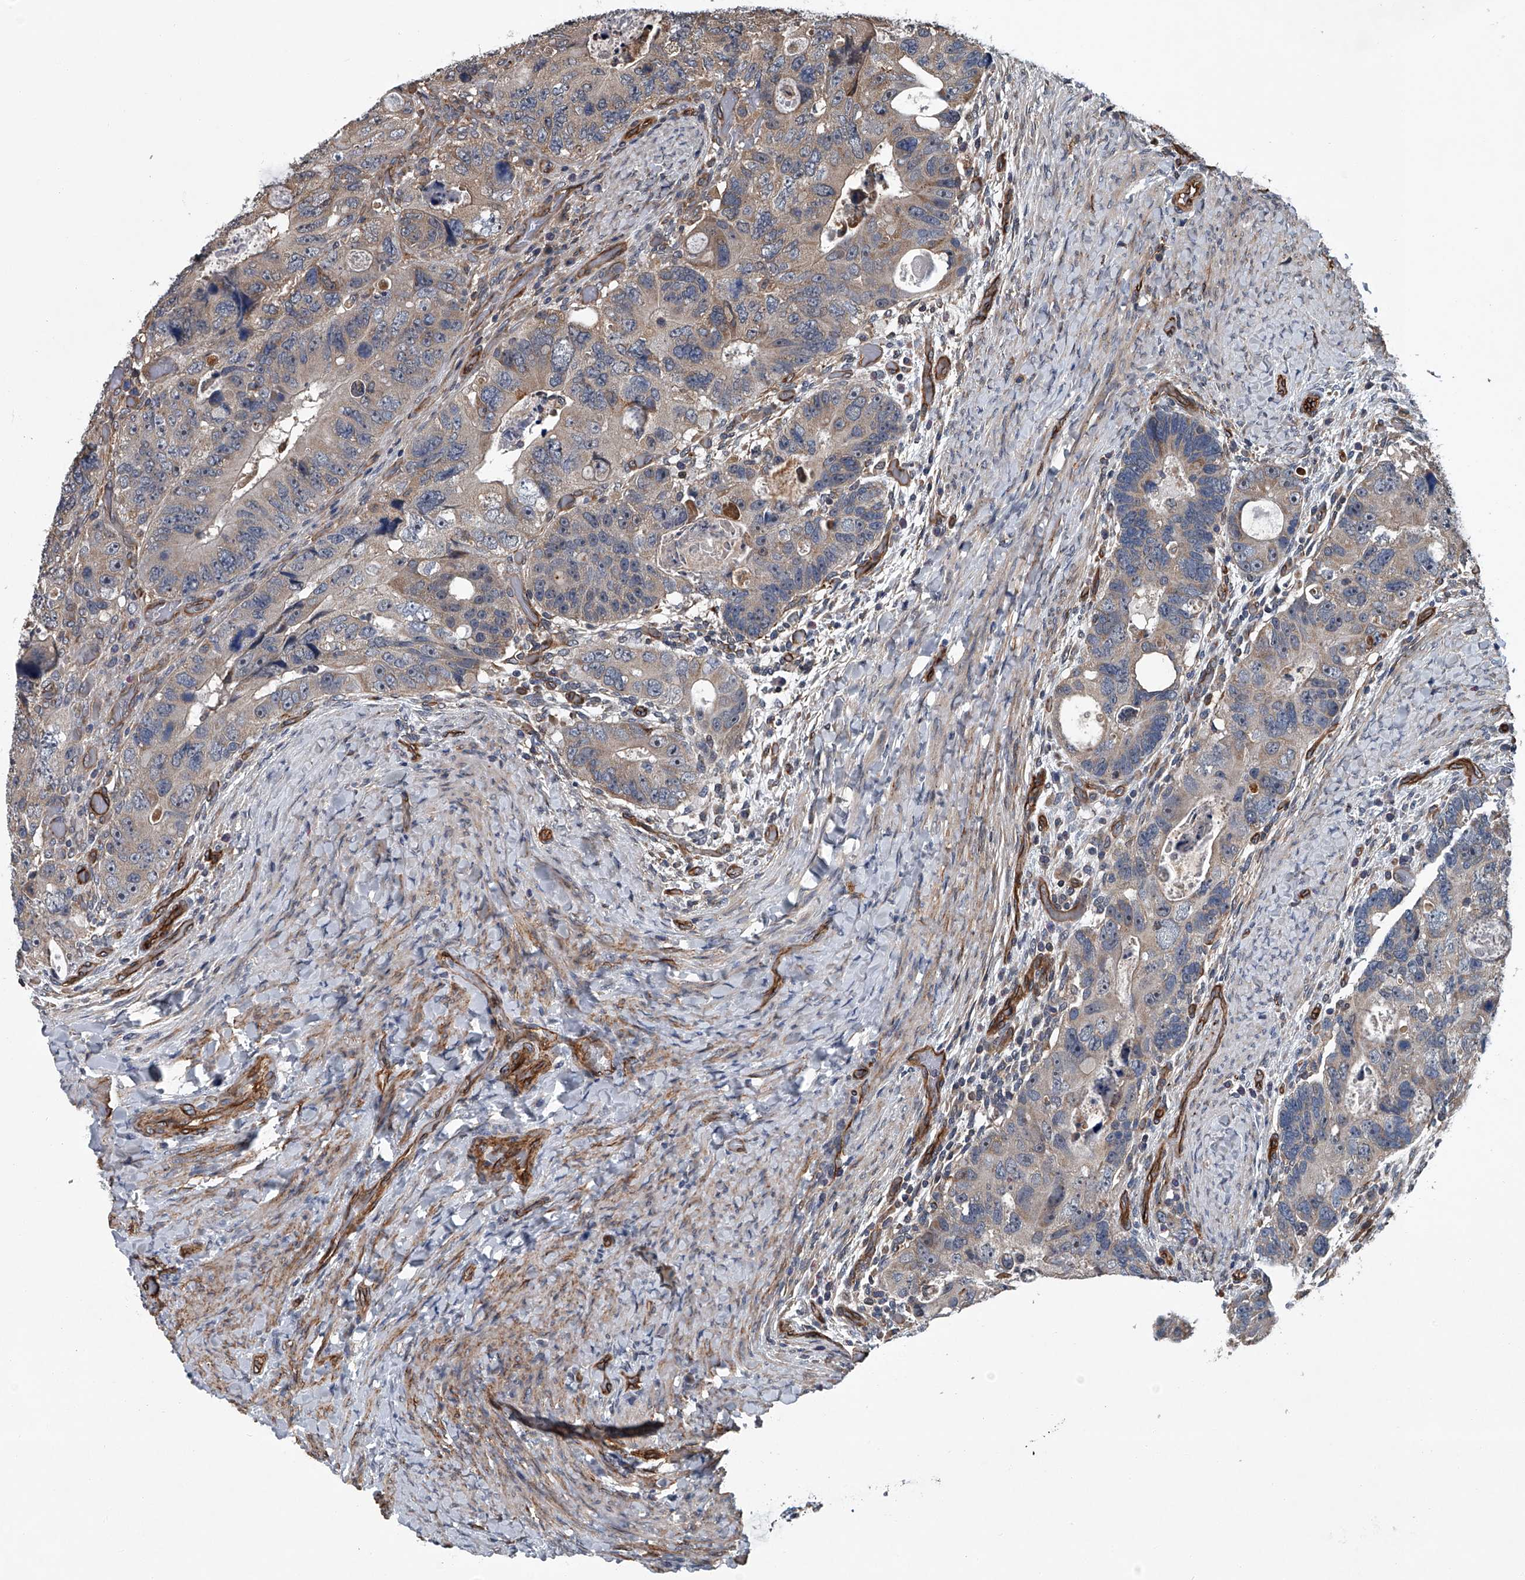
{"staining": {"intensity": "weak", "quantity": "25%-75%", "location": "cytoplasmic/membranous"}, "tissue": "colorectal cancer", "cell_type": "Tumor cells", "image_type": "cancer", "snomed": [{"axis": "morphology", "description": "Adenocarcinoma, NOS"}, {"axis": "topography", "description": "Rectum"}], "caption": "Immunohistochemistry histopathology image of colorectal cancer stained for a protein (brown), which exhibits low levels of weak cytoplasmic/membranous positivity in approximately 25%-75% of tumor cells.", "gene": "LDLRAD2", "patient": {"sex": "male", "age": 59}}